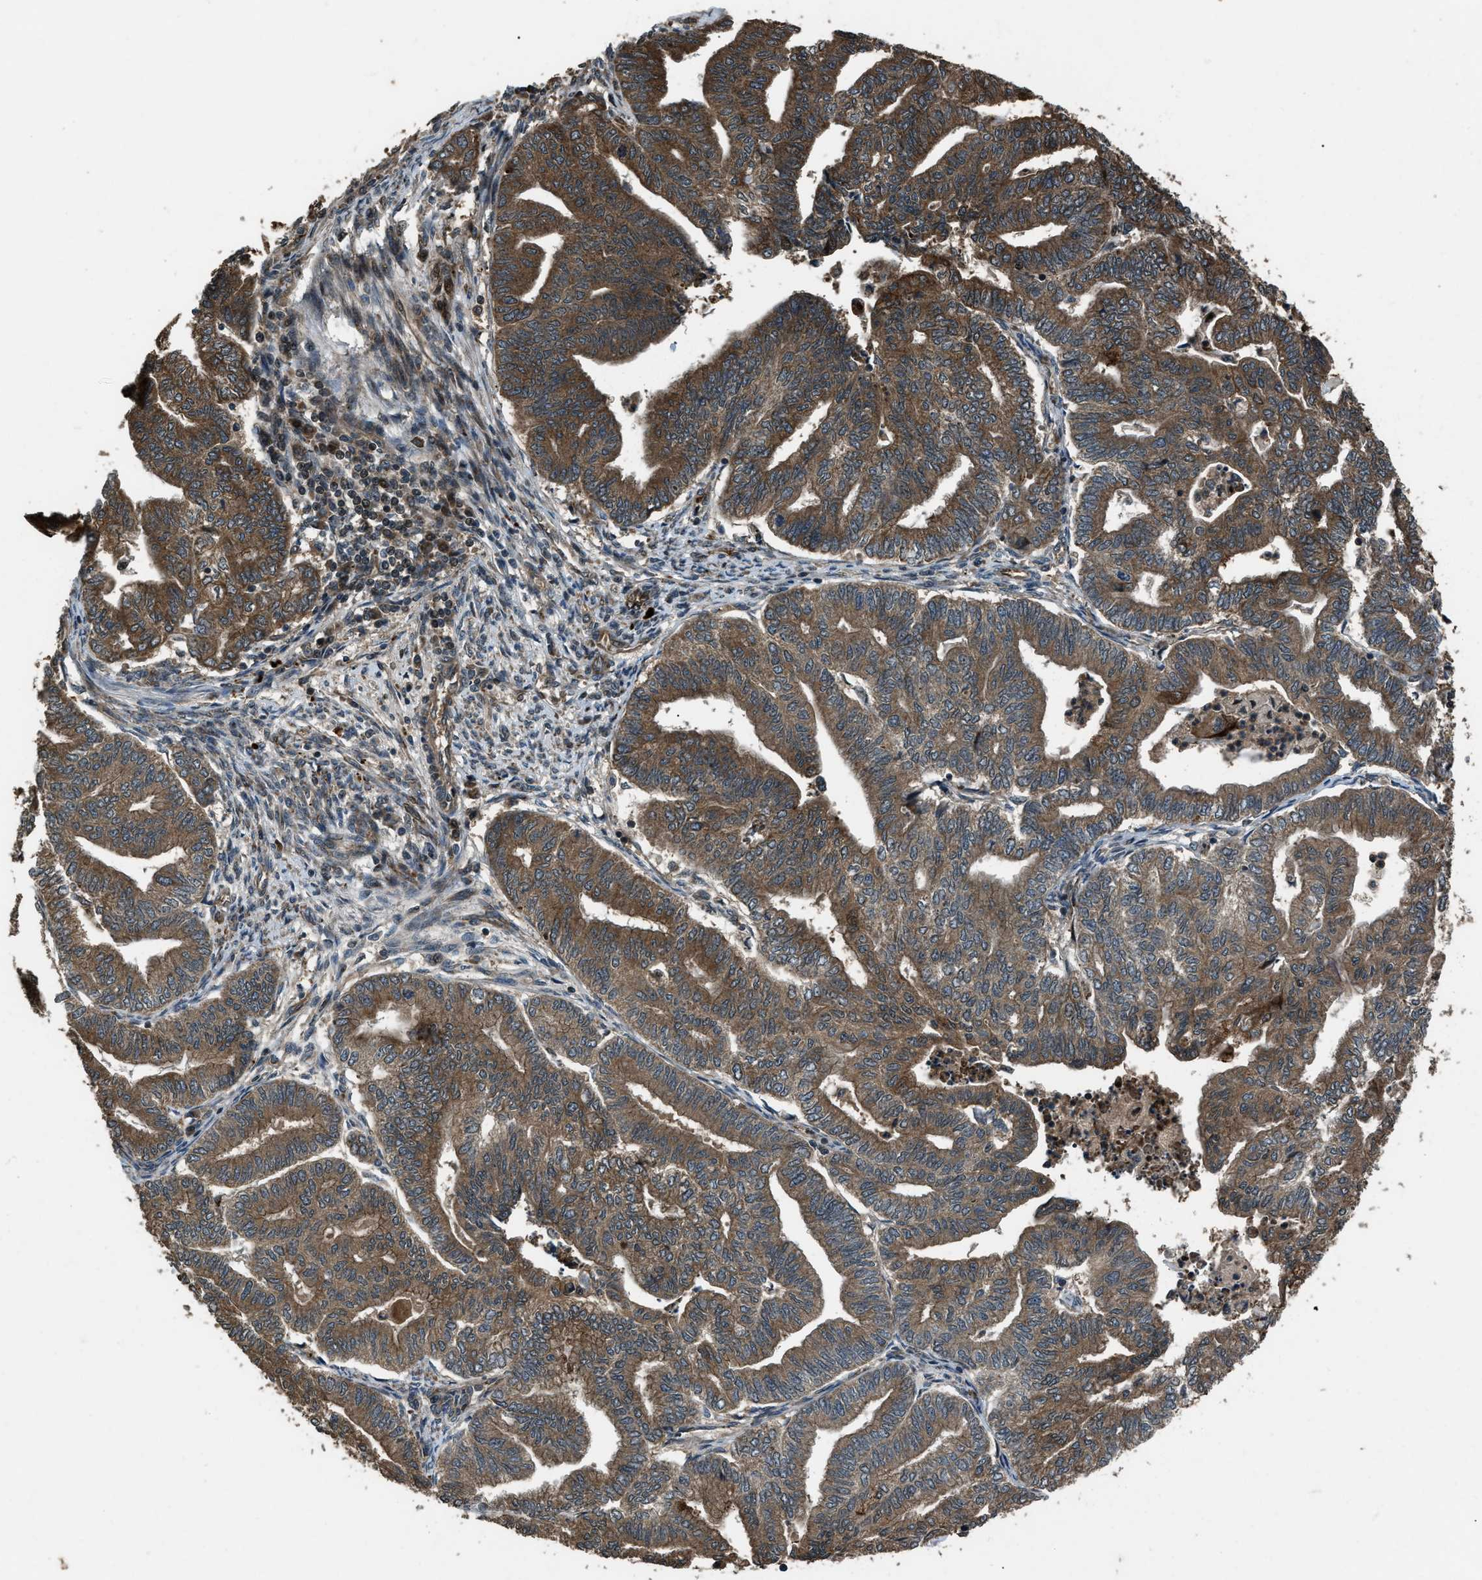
{"staining": {"intensity": "strong", "quantity": ">75%", "location": "cytoplasmic/membranous"}, "tissue": "endometrial cancer", "cell_type": "Tumor cells", "image_type": "cancer", "snomed": [{"axis": "morphology", "description": "Adenocarcinoma, NOS"}, {"axis": "topography", "description": "Endometrium"}], "caption": "Tumor cells demonstrate high levels of strong cytoplasmic/membranous positivity in approximately >75% of cells in adenocarcinoma (endometrial).", "gene": "IRAK4", "patient": {"sex": "female", "age": 79}}